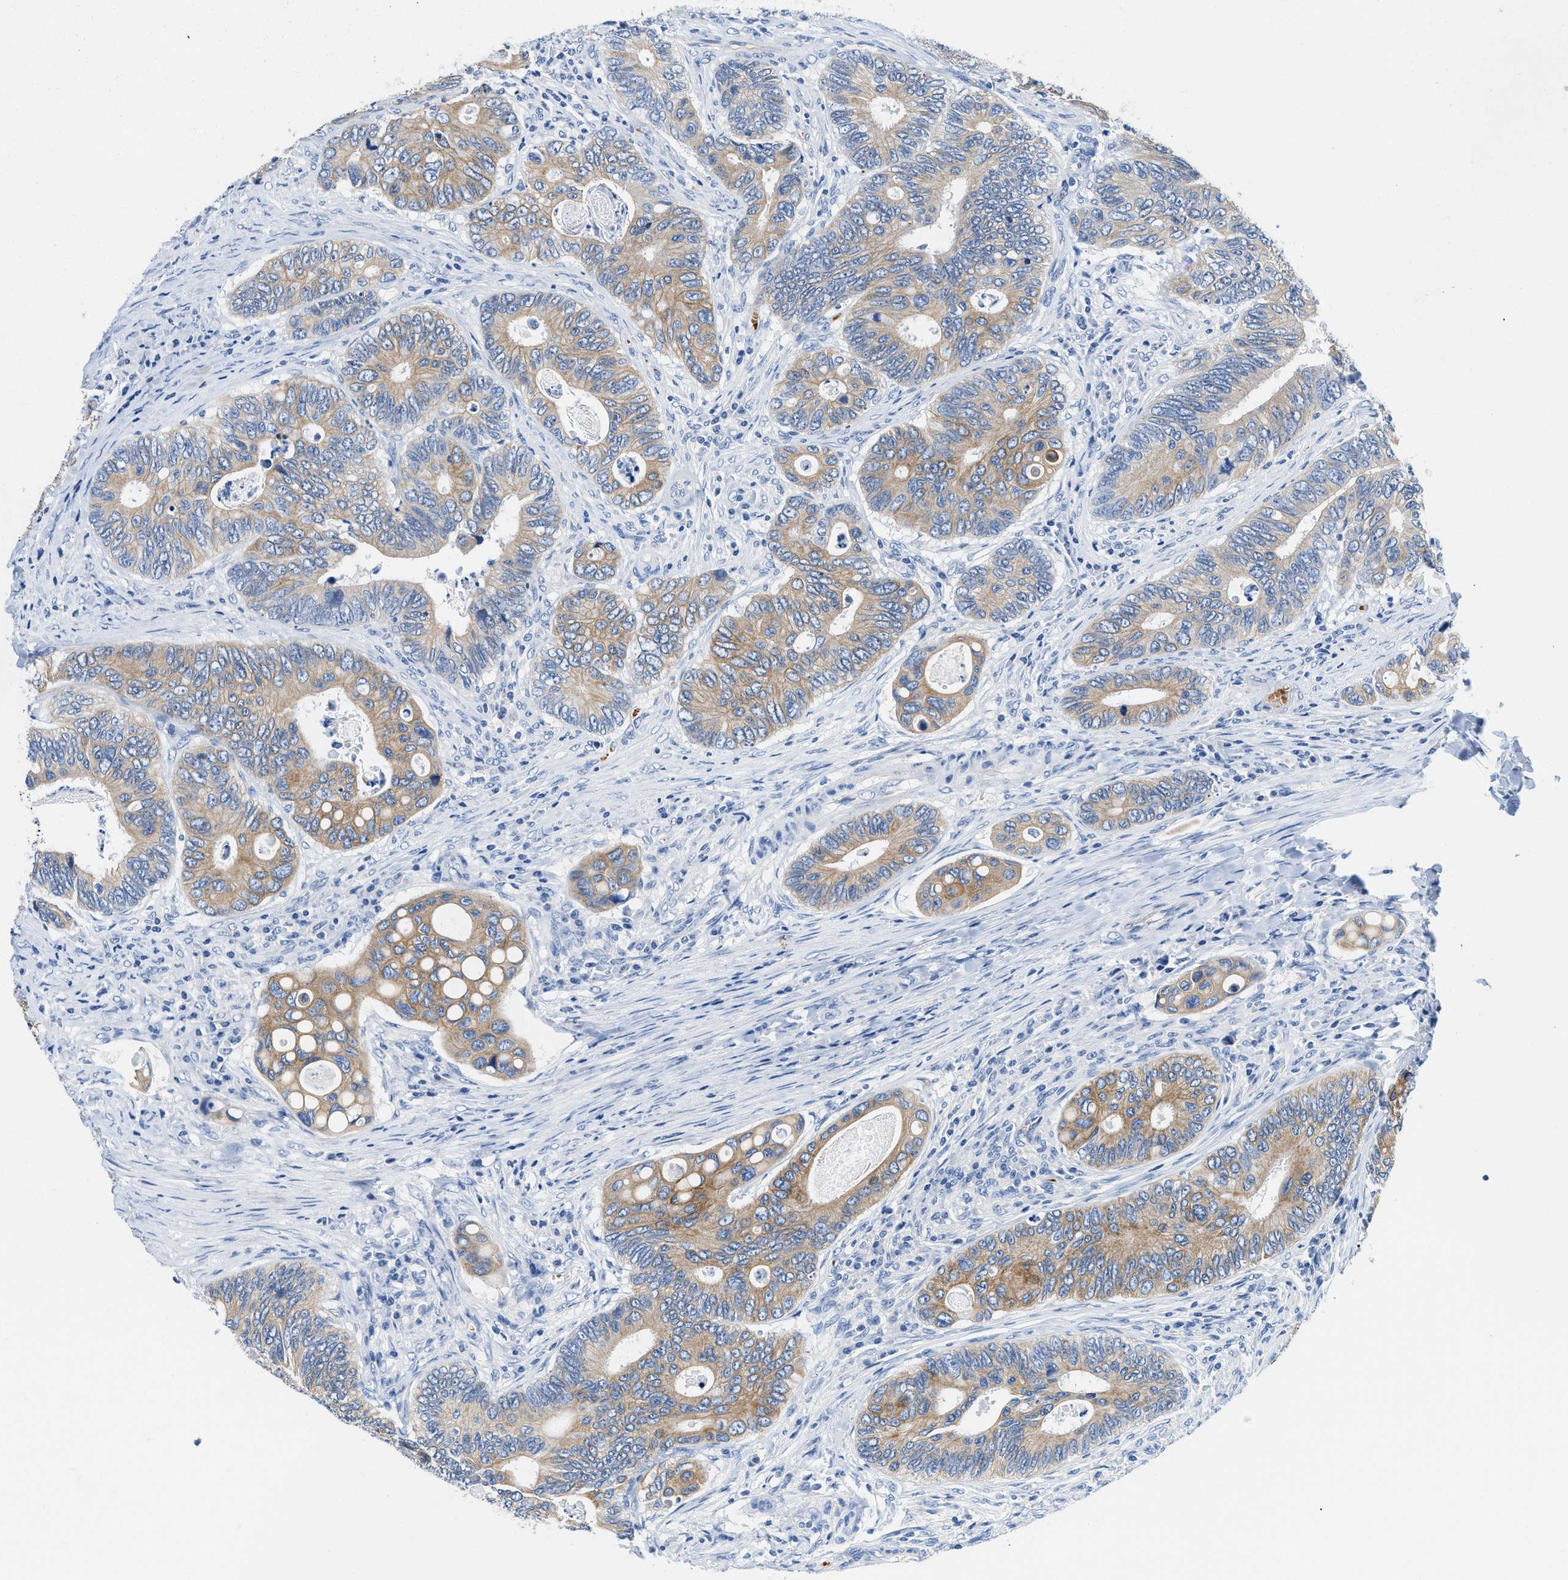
{"staining": {"intensity": "moderate", "quantity": ">75%", "location": "cytoplasmic/membranous"}, "tissue": "colorectal cancer", "cell_type": "Tumor cells", "image_type": "cancer", "snomed": [{"axis": "morphology", "description": "Inflammation, NOS"}, {"axis": "morphology", "description": "Adenocarcinoma, NOS"}, {"axis": "topography", "description": "Colon"}], "caption": "Adenocarcinoma (colorectal) stained with DAB (3,3'-diaminobenzidine) immunohistochemistry shows medium levels of moderate cytoplasmic/membranous staining in about >75% of tumor cells.", "gene": "BPGM", "patient": {"sex": "male", "age": 72}}